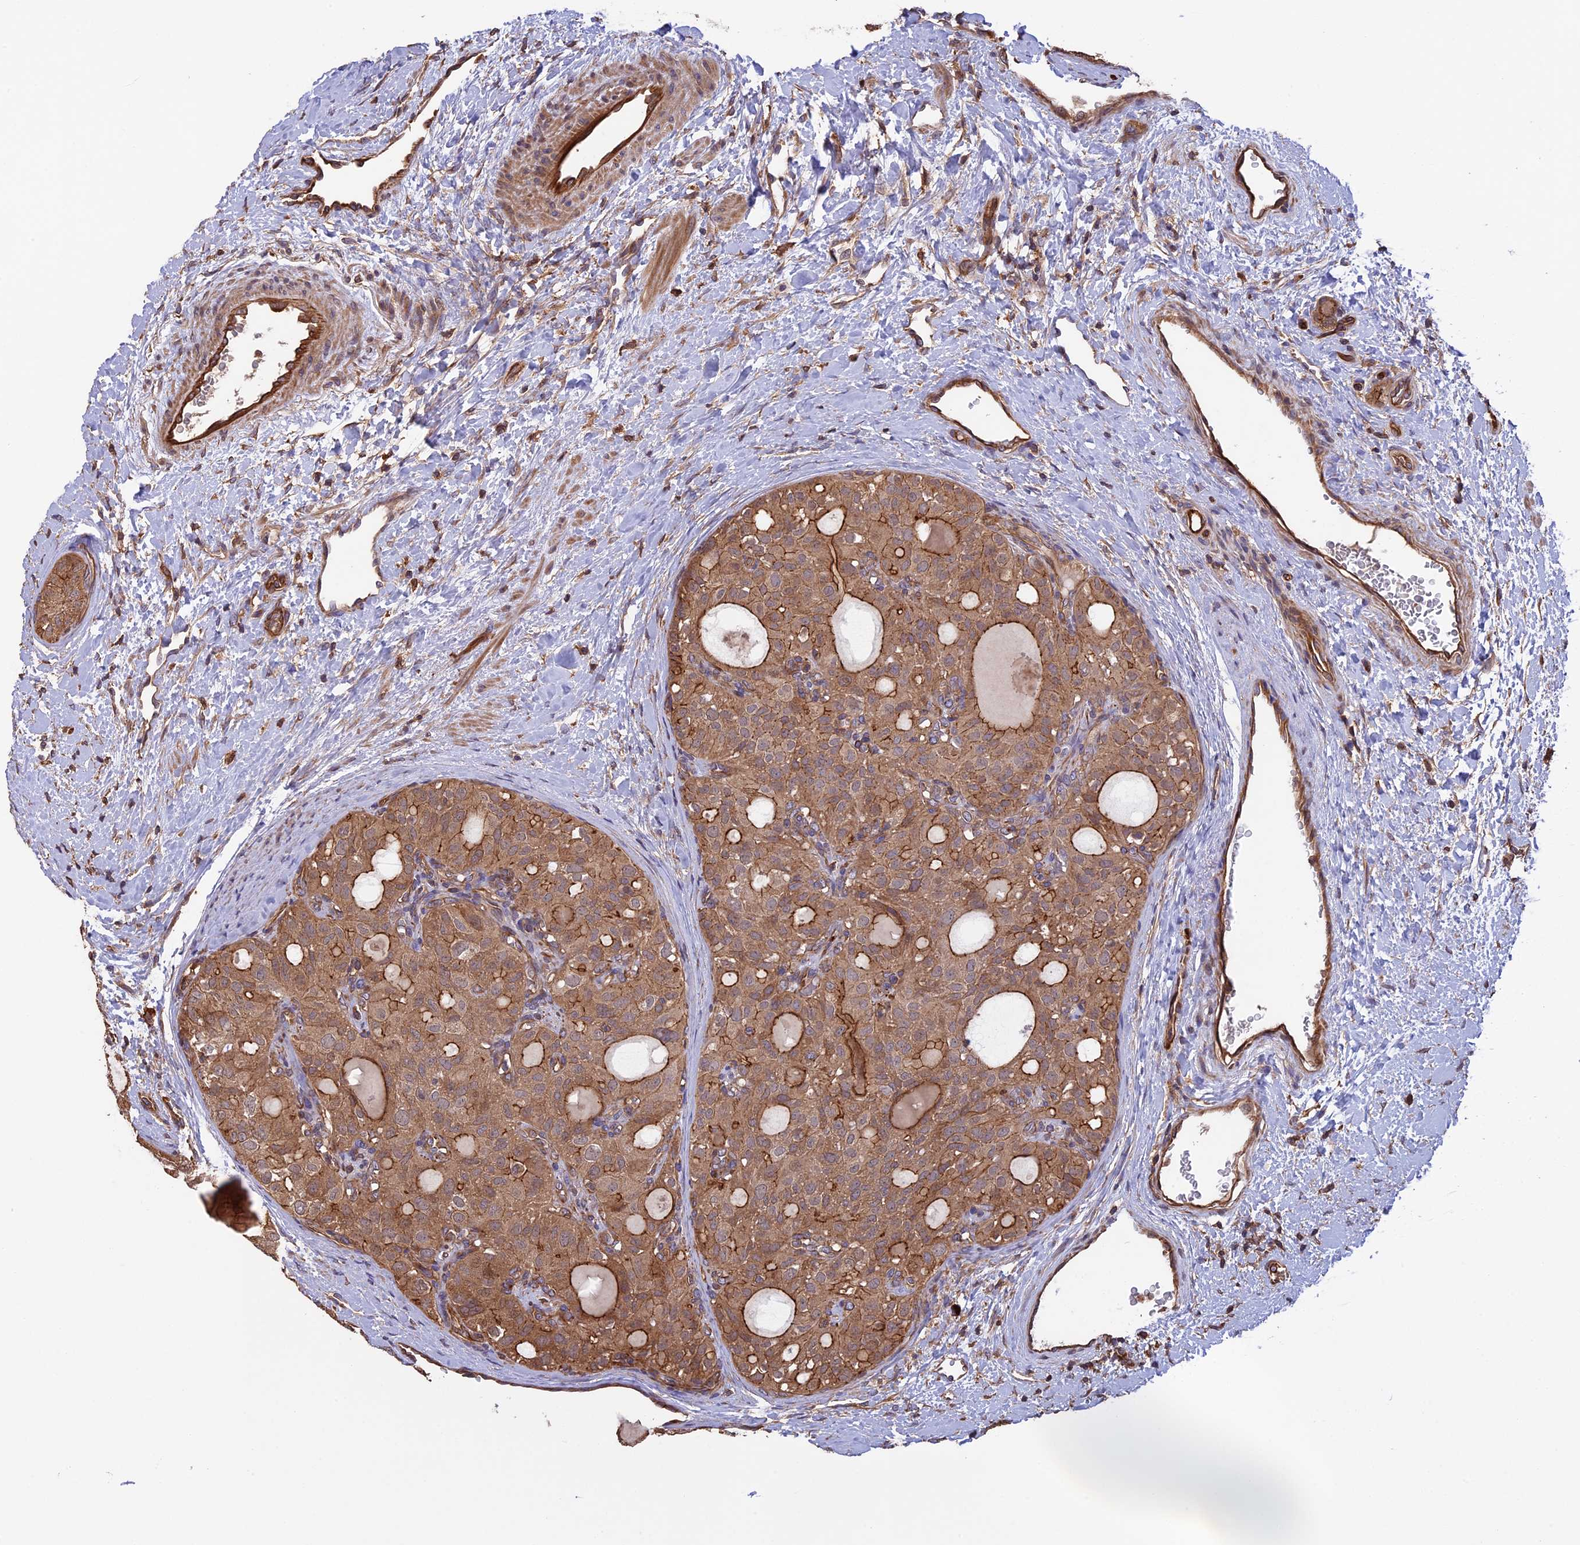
{"staining": {"intensity": "moderate", "quantity": ">75%", "location": "cytoplasmic/membranous"}, "tissue": "thyroid cancer", "cell_type": "Tumor cells", "image_type": "cancer", "snomed": [{"axis": "morphology", "description": "Follicular adenoma carcinoma, NOS"}, {"axis": "topography", "description": "Thyroid gland"}], "caption": "Thyroid follicular adenoma carcinoma stained with DAB IHC displays medium levels of moderate cytoplasmic/membranous positivity in approximately >75% of tumor cells.", "gene": "GAS8", "patient": {"sex": "male", "age": 75}}